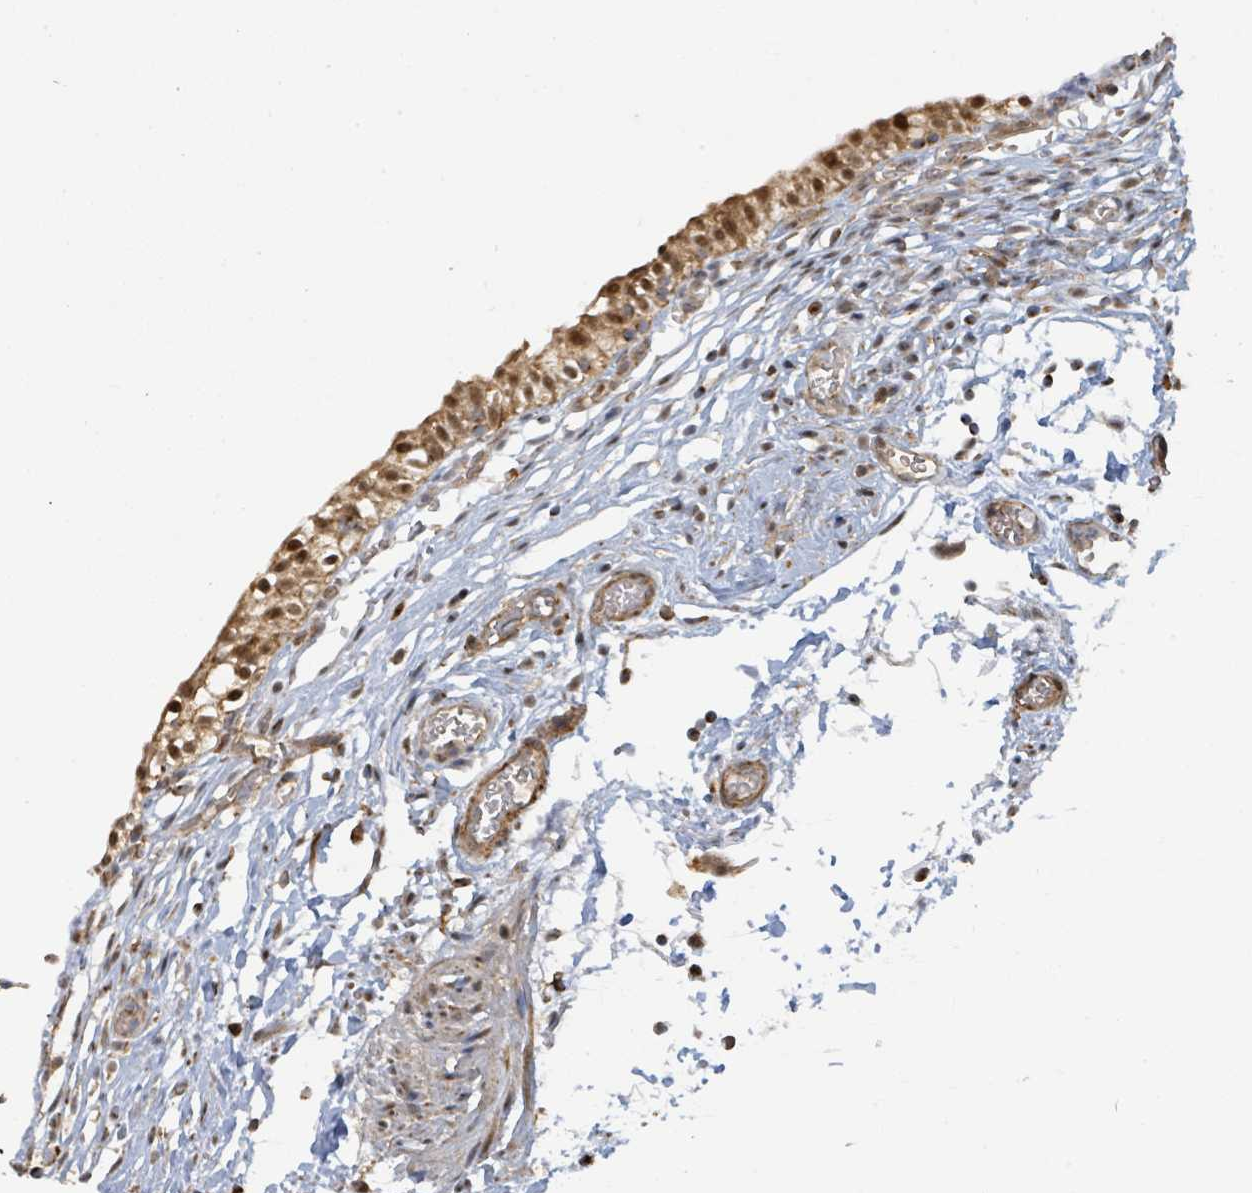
{"staining": {"intensity": "strong", "quantity": ">75%", "location": "cytoplasmic/membranous,nuclear"}, "tissue": "urinary bladder", "cell_type": "Urothelial cells", "image_type": "normal", "snomed": [{"axis": "morphology", "description": "Normal tissue, NOS"}, {"axis": "topography", "description": "Urinary bladder"}, {"axis": "topography", "description": "Peripheral nerve tissue"}], "caption": "Approximately >75% of urothelial cells in benign human urinary bladder reveal strong cytoplasmic/membranous,nuclear protein positivity as visualized by brown immunohistochemical staining.", "gene": "PSMB7", "patient": {"sex": "male", "age": 55}}